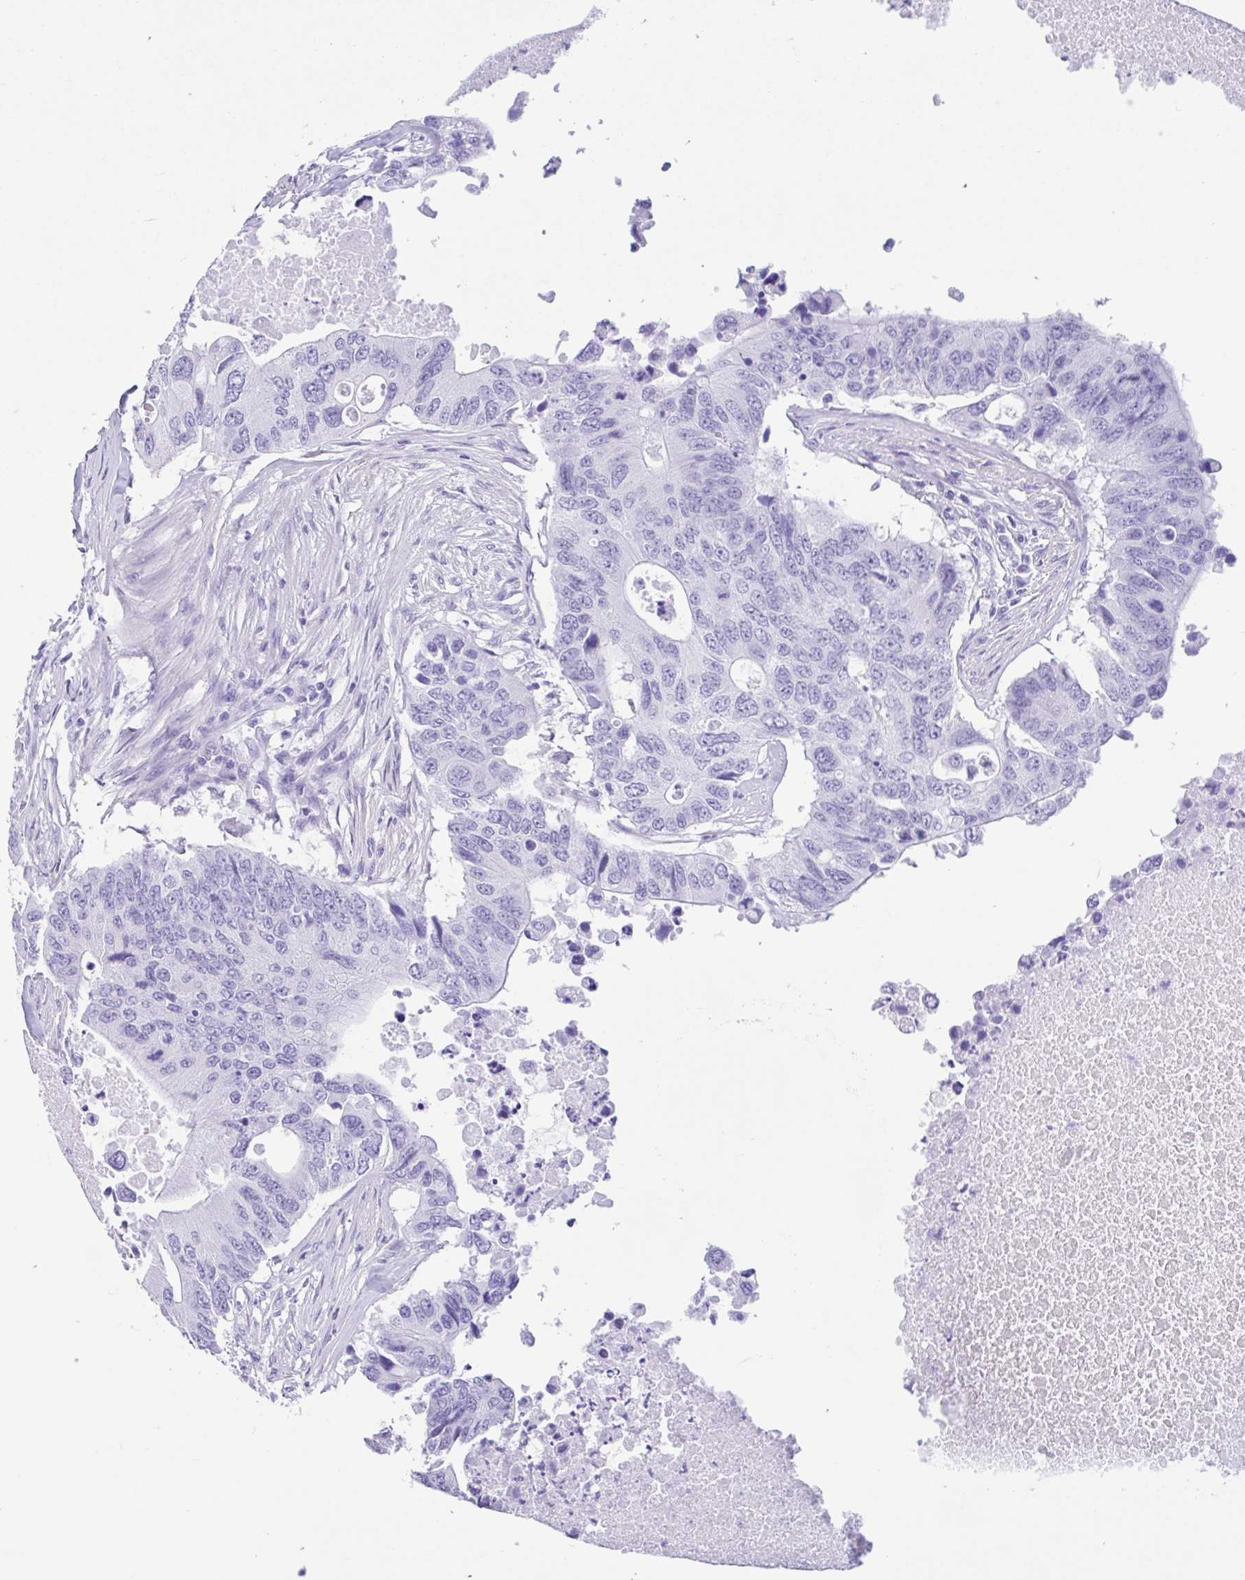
{"staining": {"intensity": "negative", "quantity": "none", "location": "none"}, "tissue": "colorectal cancer", "cell_type": "Tumor cells", "image_type": "cancer", "snomed": [{"axis": "morphology", "description": "Adenocarcinoma, NOS"}, {"axis": "topography", "description": "Colon"}], "caption": "Histopathology image shows no protein positivity in tumor cells of adenocarcinoma (colorectal) tissue.", "gene": "IAPP", "patient": {"sex": "male", "age": 71}}